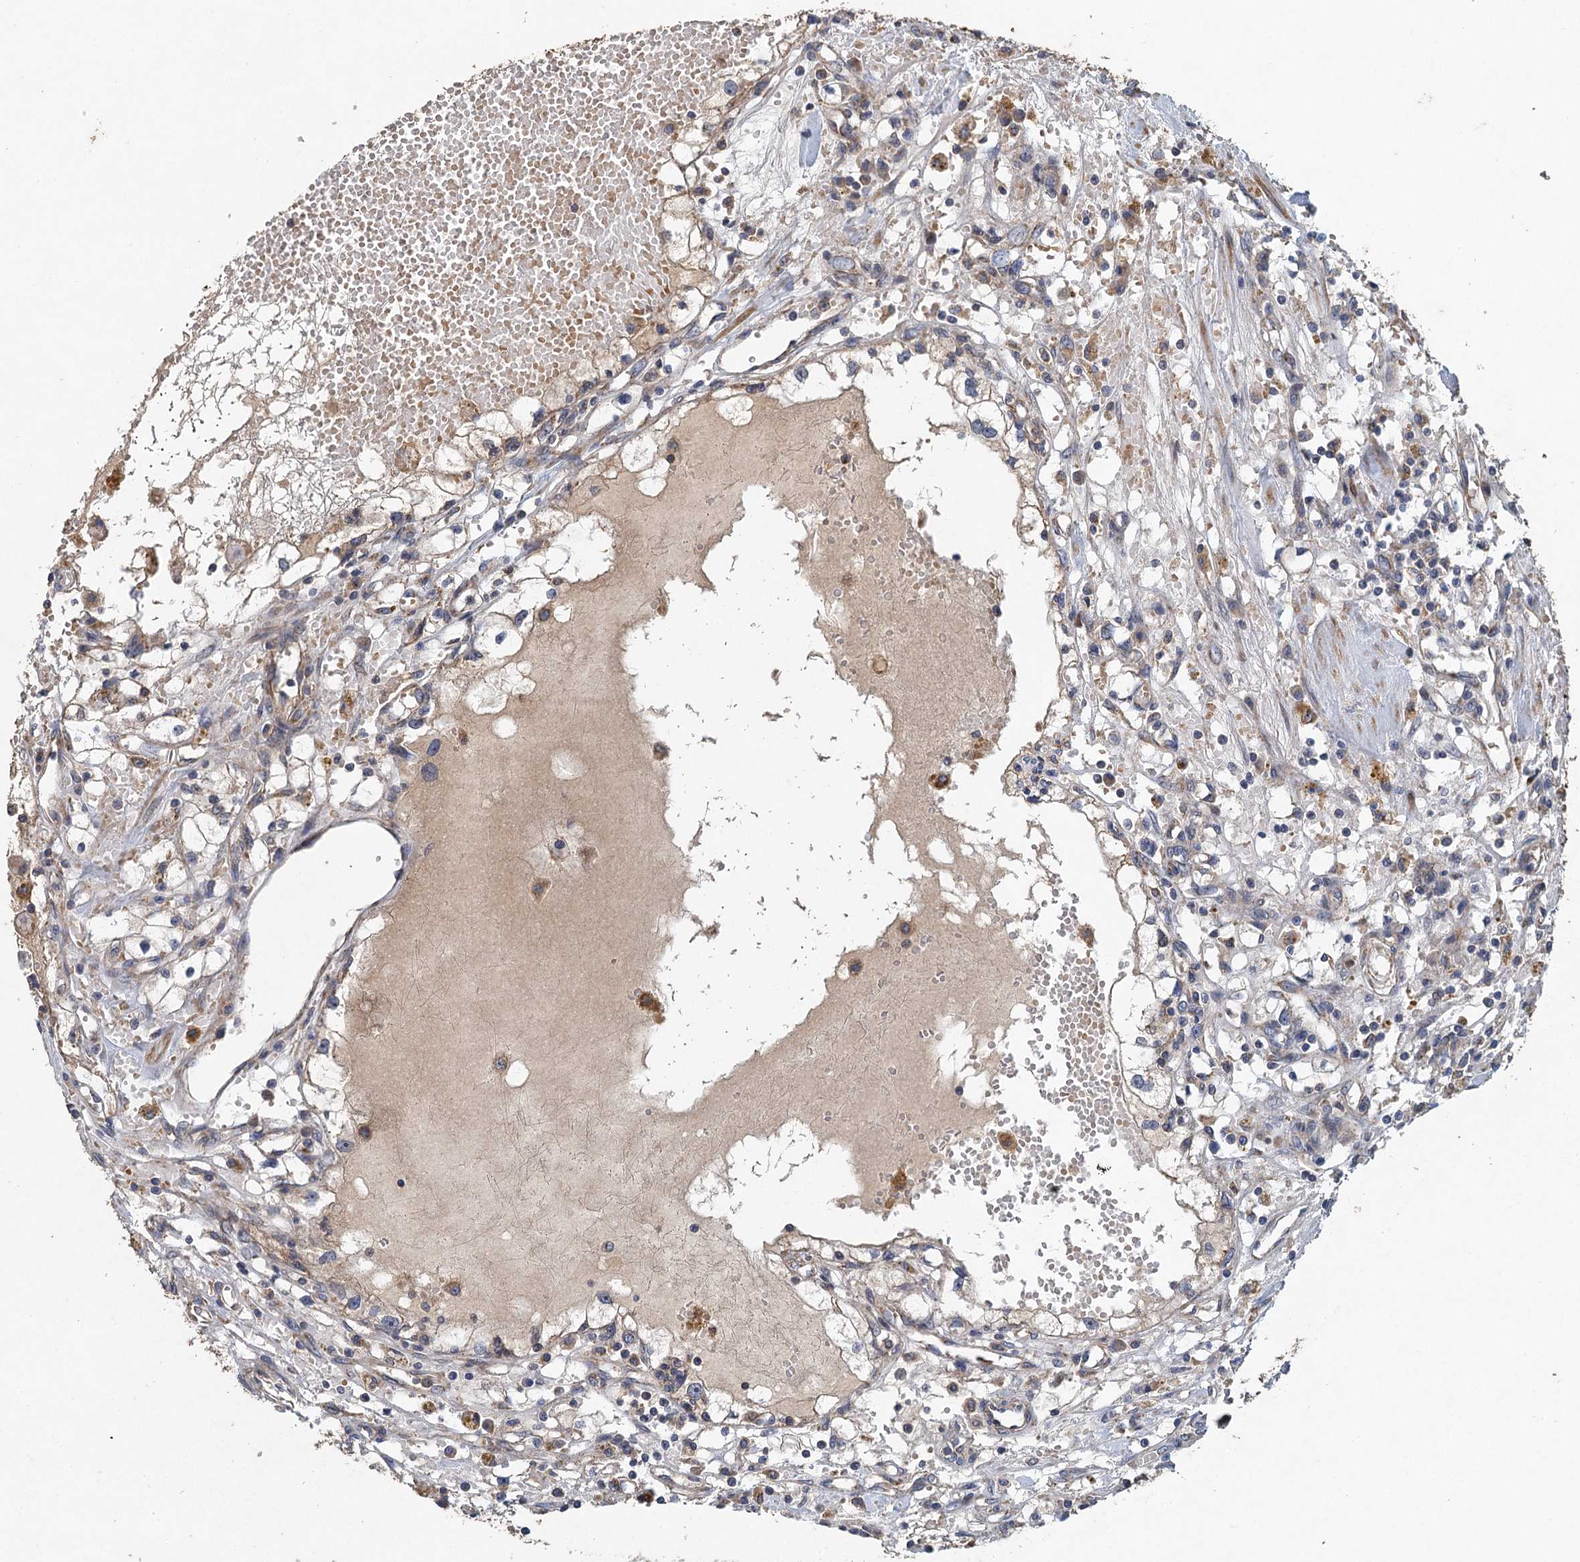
{"staining": {"intensity": "negative", "quantity": "none", "location": "none"}, "tissue": "renal cancer", "cell_type": "Tumor cells", "image_type": "cancer", "snomed": [{"axis": "morphology", "description": "Adenocarcinoma, NOS"}, {"axis": "topography", "description": "Kidney"}], "caption": "An immunohistochemistry photomicrograph of renal adenocarcinoma is shown. There is no staining in tumor cells of renal adenocarcinoma.", "gene": "BCS1L", "patient": {"sex": "male", "age": 56}}